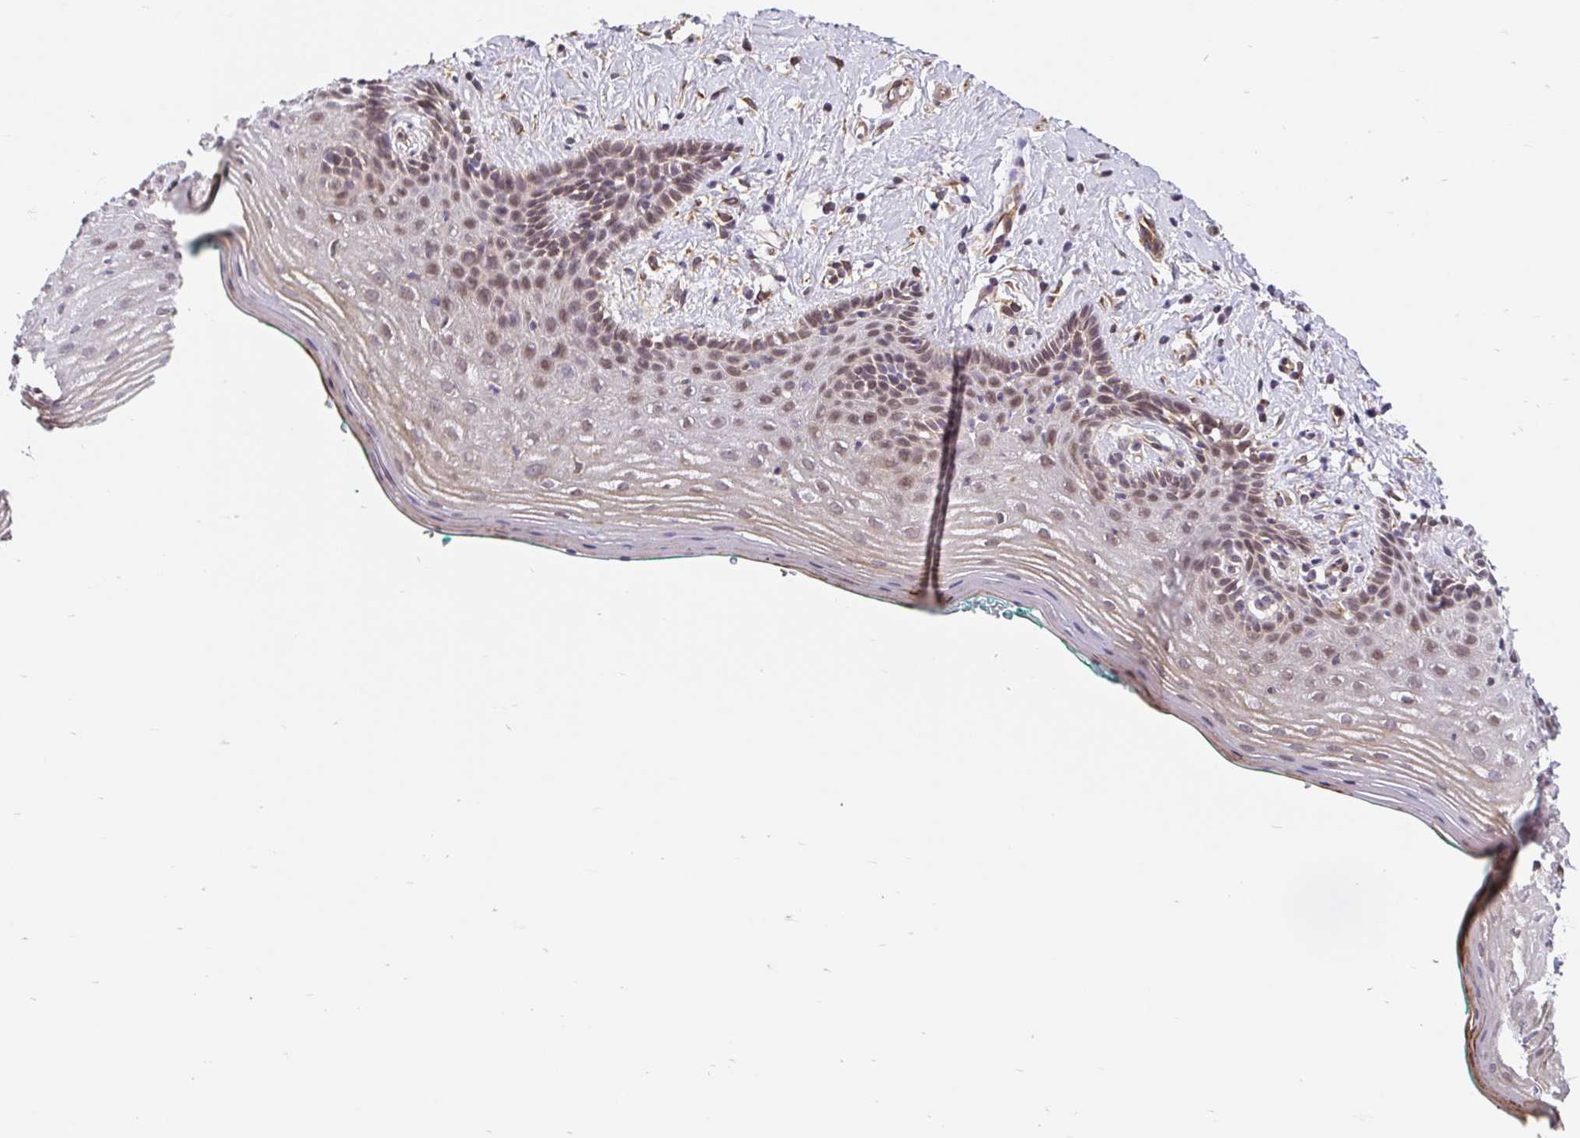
{"staining": {"intensity": "weak", "quantity": "25%-75%", "location": "cytoplasmic/membranous,nuclear"}, "tissue": "vagina", "cell_type": "Squamous epithelial cells", "image_type": "normal", "snomed": [{"axis": "morphology", "description": "Normal tissue, NOS"}, {"axis": "topography", "description": "Vagina"}], "caption": "High-magnification brightfield microscopy of benign vagina stained with DAB (brown) and counterstained with hematoxylin (blue). squamous epithelial cells exhibit weak cytoplasmic/membranous,nuclear staining is seen in approximately25%-75% of cells.", "gene": "LYPD5", "patient": {"sex": "female", "age": 42}}